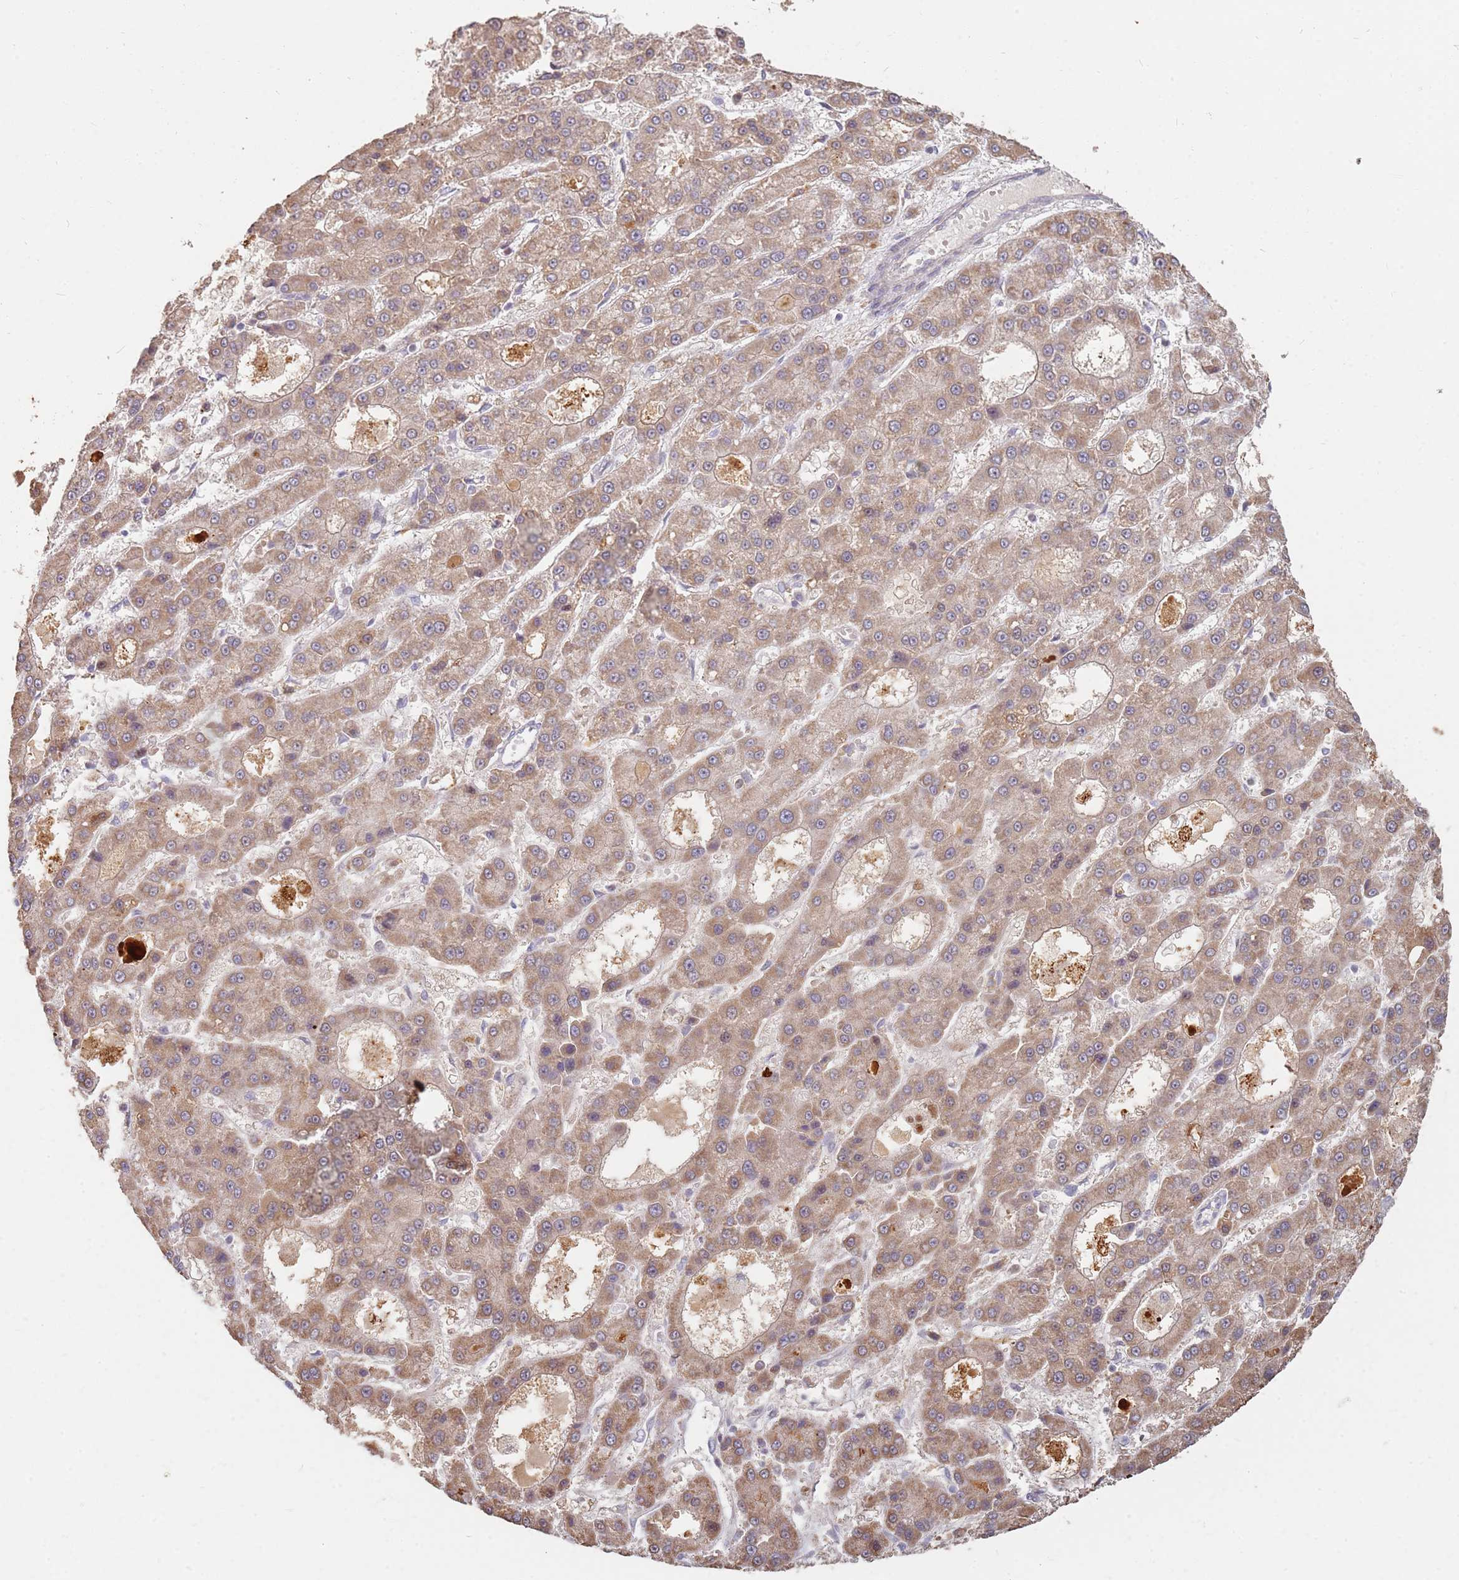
{"staining": {"intensity": "weak", "quantity": ">75%", "location": "cytoplasmic/membranous"}, "tissue": "liver cancer", "cell_type": "Tumor cells", "image_type": "cancer", "snomed": [{"axis": "morphology", "description": "Carcinoma, Hepatocellular, NOS"}, {"axis": "topography", "description": "Liver"}], "caption": "There is low levels of weak cytoplasmic/membranous staining in tumor cells of liver hepatocellular carcinoma, as demonstrated by immunohistochemical staining (brown color).", "gene": "MPEG1", "patient": {"sex": "male", "age": 70}}